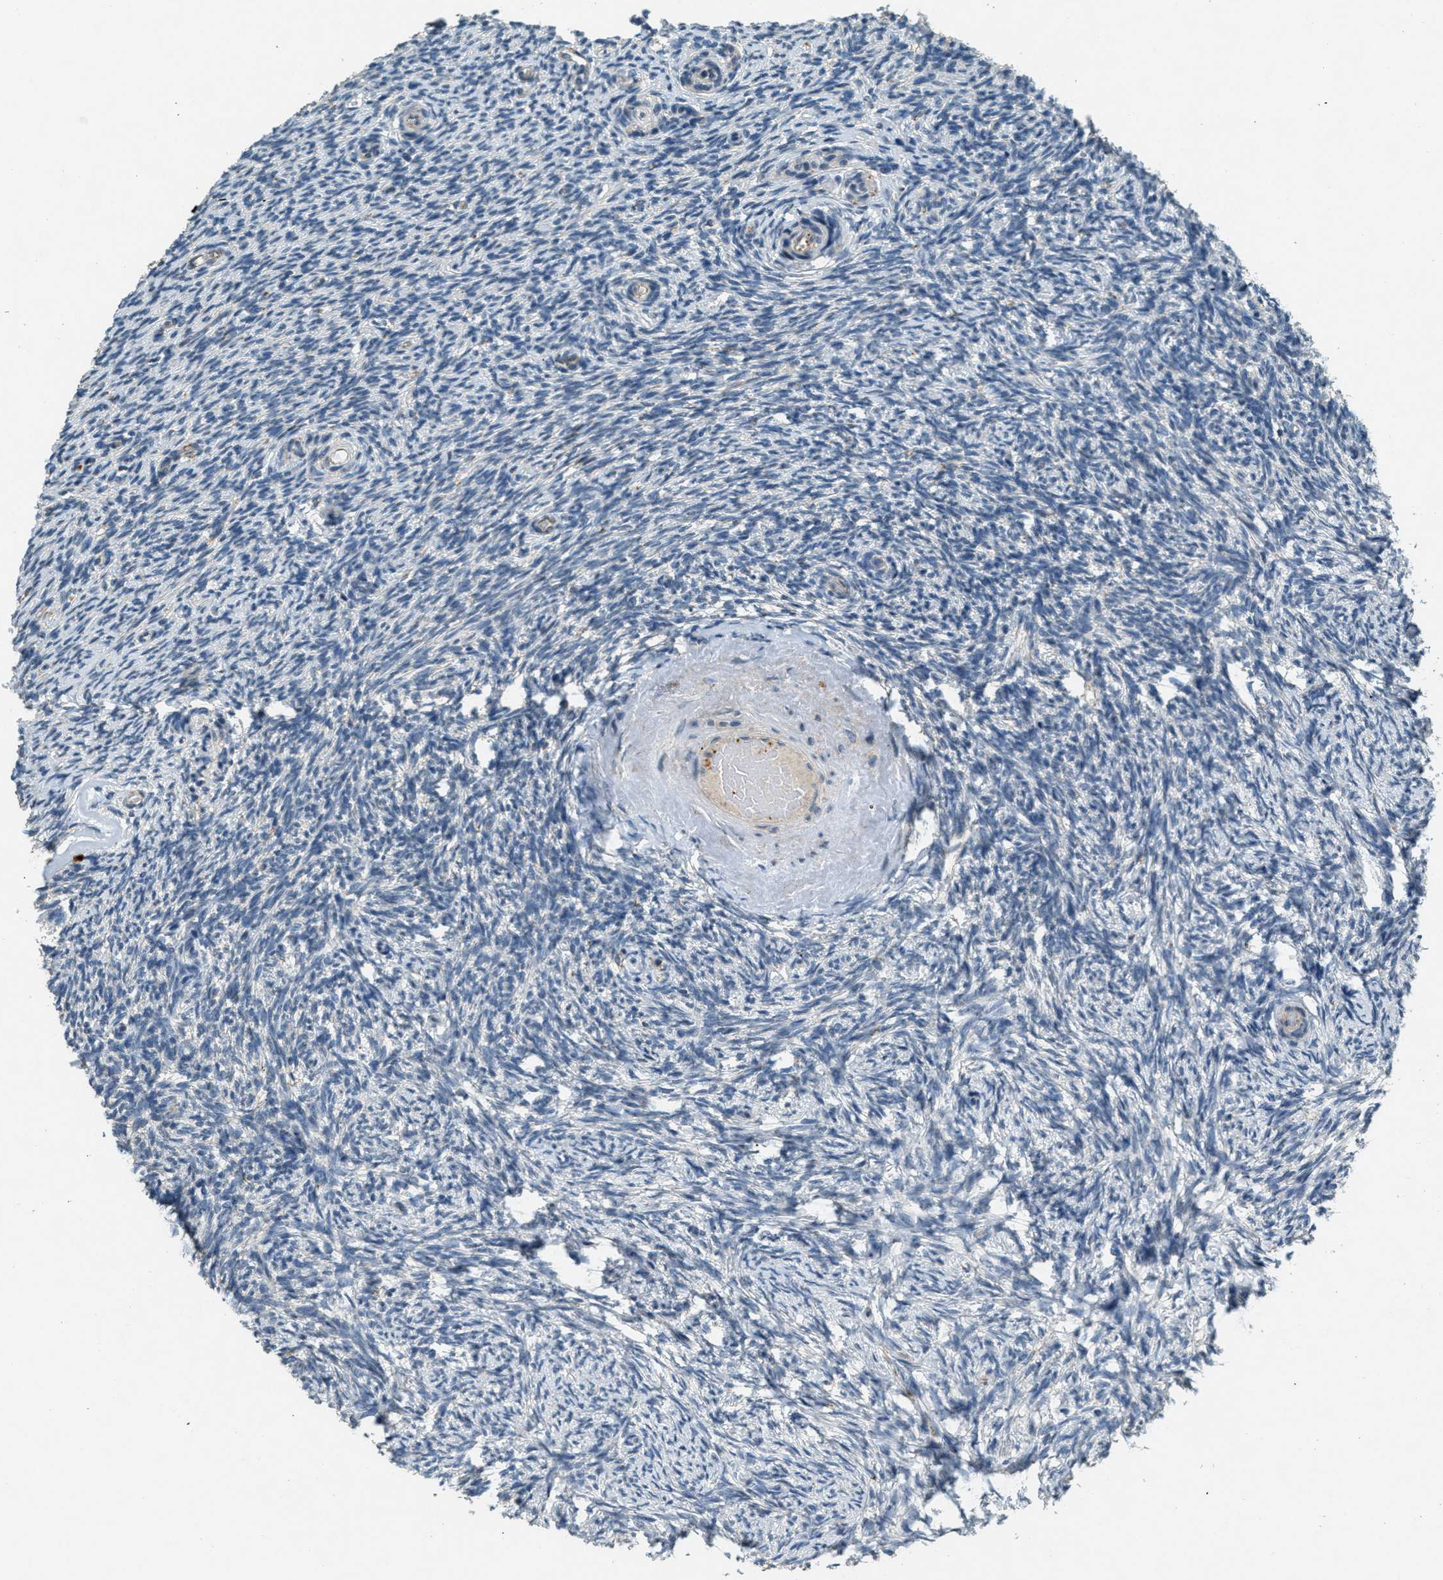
{"staining": {"intensity": "negative", "quantity": "none", "location": "none"}, "tissue": "ovary", "cell_type": "Ovarian stroma cells", "image_type": "normal", "snomed": [{"axis": "morphology", "description": "Normal tissue, NOS"}, {"axis": "topography", "description": "Ovary"}], "caption": "The photomicrograph displays no significant expression in ovarian stroma cells of ovary.", "gene": "RAB3D", "patient": {"sex": "female", "age": 60}}